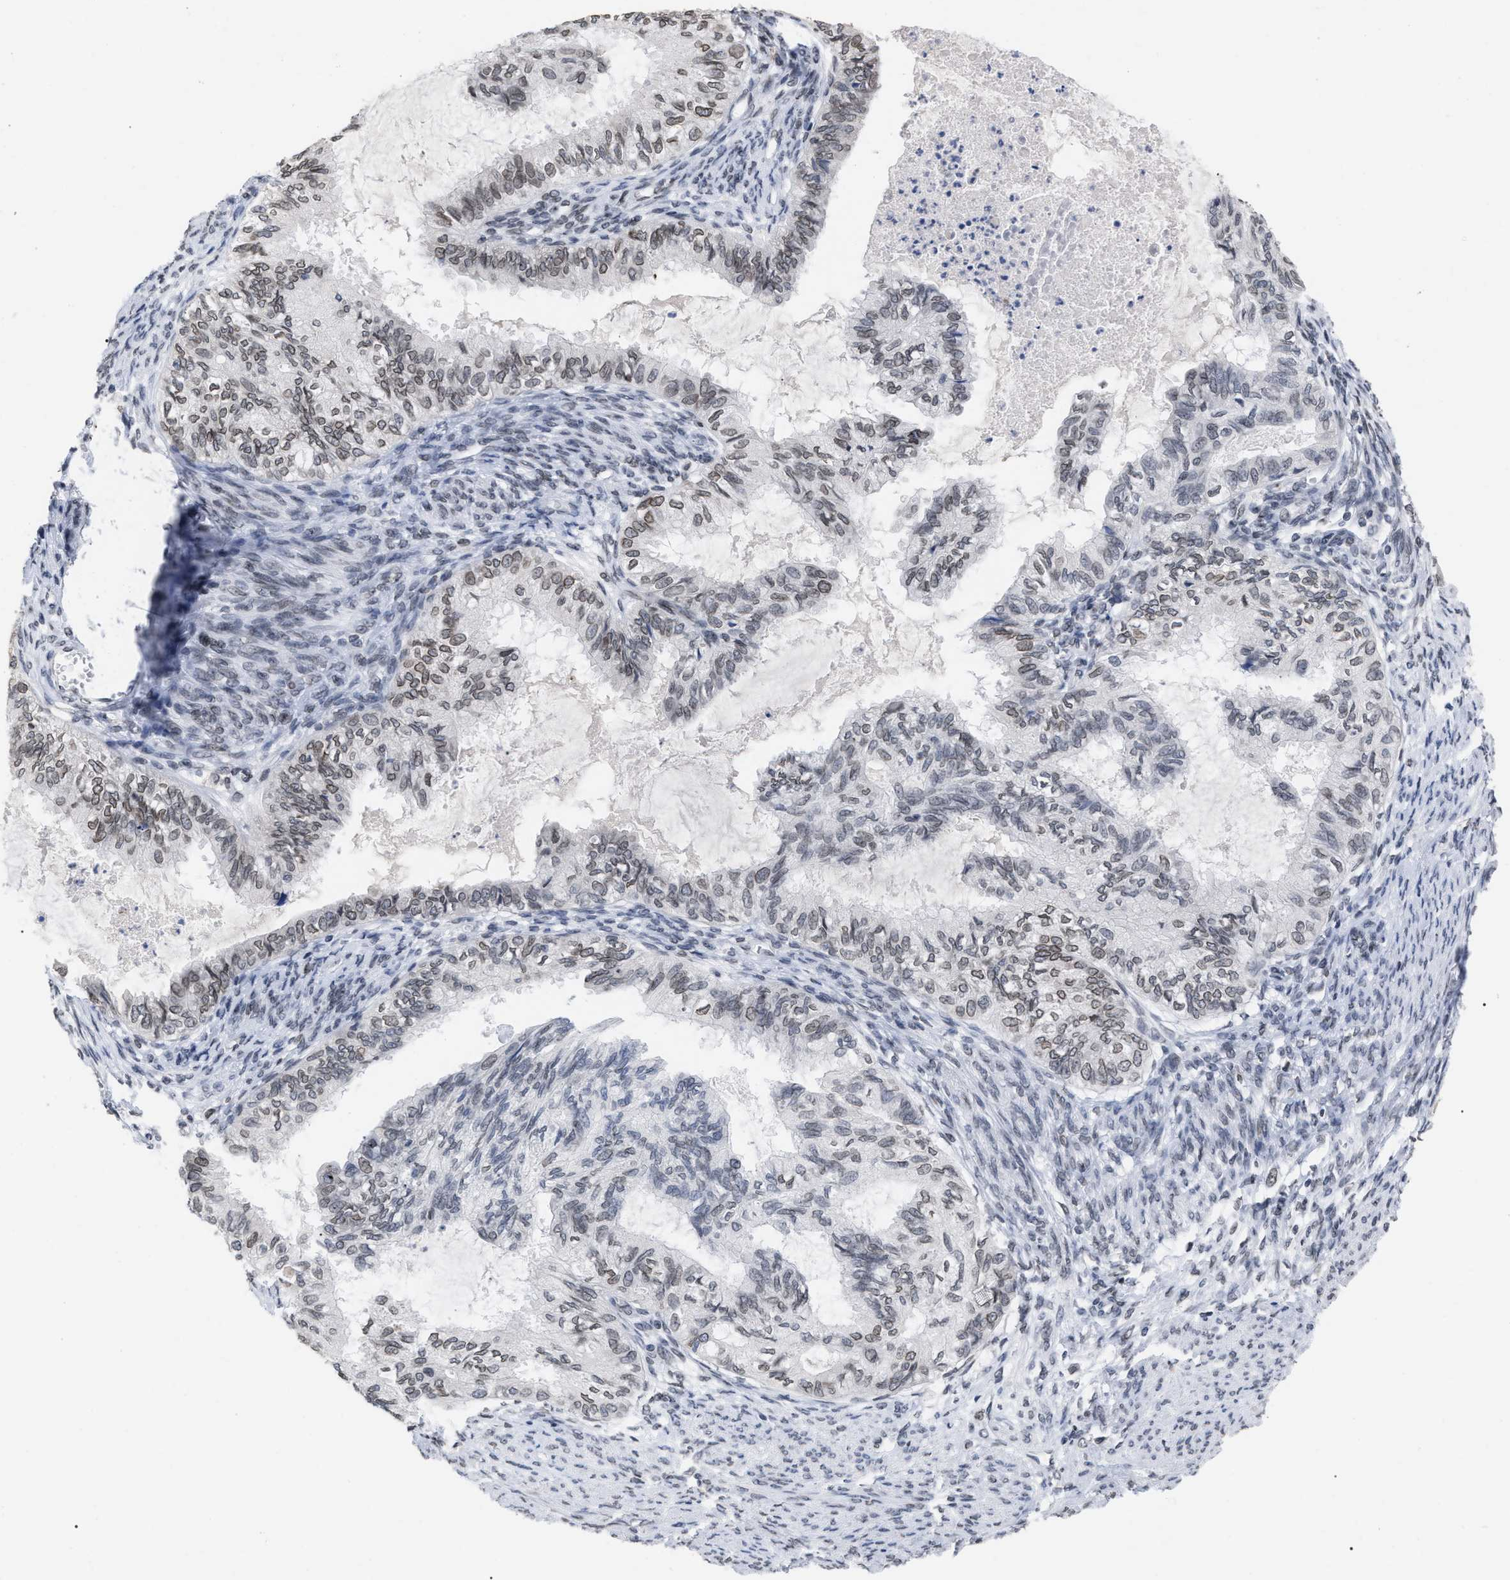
{"staining": {"intensity": "moderate", "quantity": ">75%", "location": "cytoplasmic/membranous,nuclear"}, "tissue": "cervical cancer", "cell_type": "Tumor cells", "image_type": "cancer", "snomed": [{"axis": "morphology", "description": "Normal tissue, NOS"}, {"axis": "morphology", "description": "Adenocarcinoma, NOS"}, {"axis": "topography", "description": "Cervix"}, {"axis": "topography", "description": "Endometrium"}], "caption": "Immunohistochemistry histopathology image of neoplastic tissue: human cervical cancer stained using immunohistochemistry (IHC) exhibits medium levels of moderate protein expression localized specifically in the cytoplasmic/membranous and nuclear of tumor cells, appearing as a cytoplasmic/membranous and nuclear brown color.", "gene": "TPR", "patient": {"sex": "female", "age": 86}}